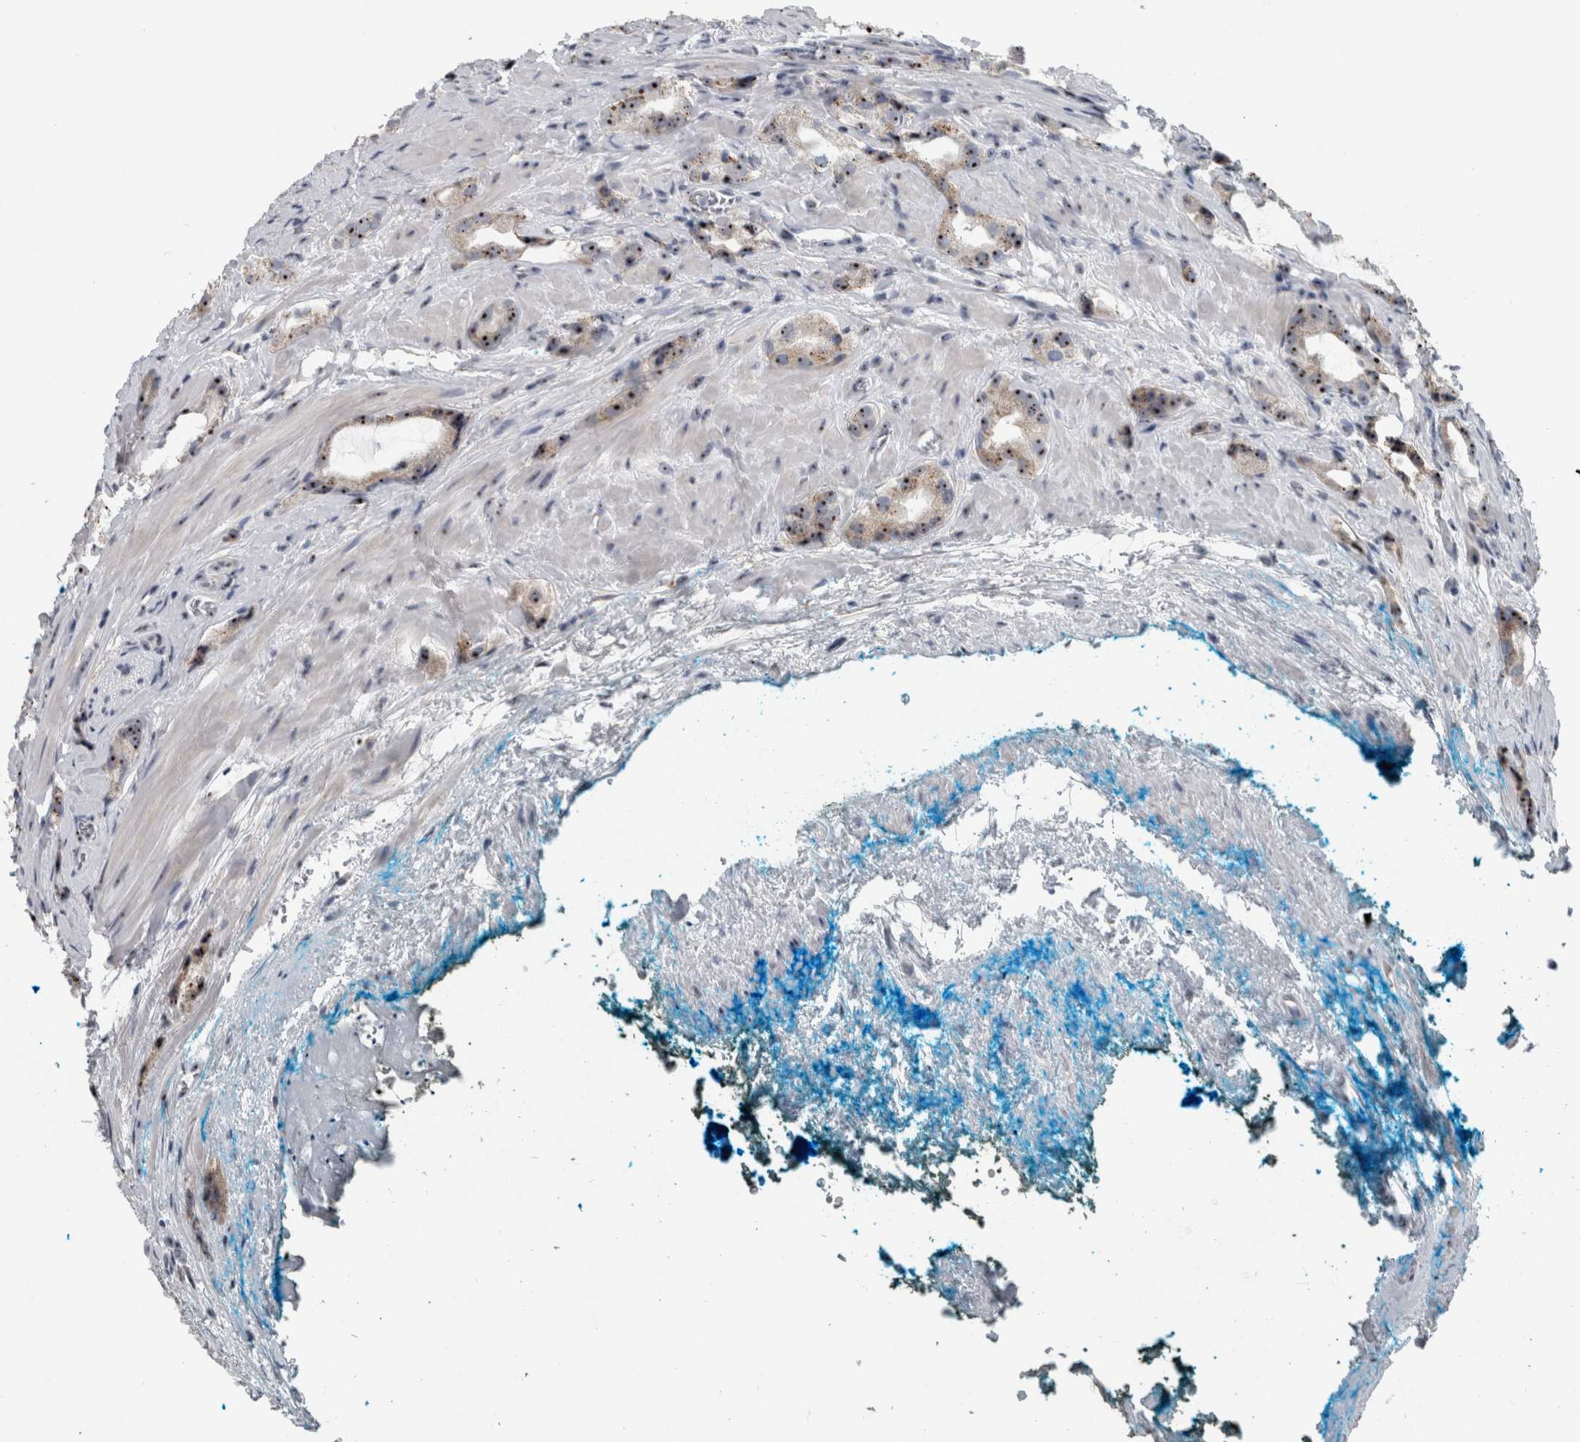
{"staining": {"intensity": "moderate", "quantity": ">75%", "location": "nuclear"}, "tissue": "prostate cancer", "cell_type": "Tumor cells", "image_type": "cancer", "snomed": [{"axis": "morphology", "description": "Adenocarcinoma, High grade"}, {"axis": "topography", "description": "Prostate"}], "caption": "IHC (DAB (3,3'-diaminobenzidine)) staining of human prostate high-grade adenocarcinoma exhibits moderate nuclear protein positivity in about >75% of tumor cells.", "gene": "UTP6", "patient": {"sex": "male", "age": 63}}